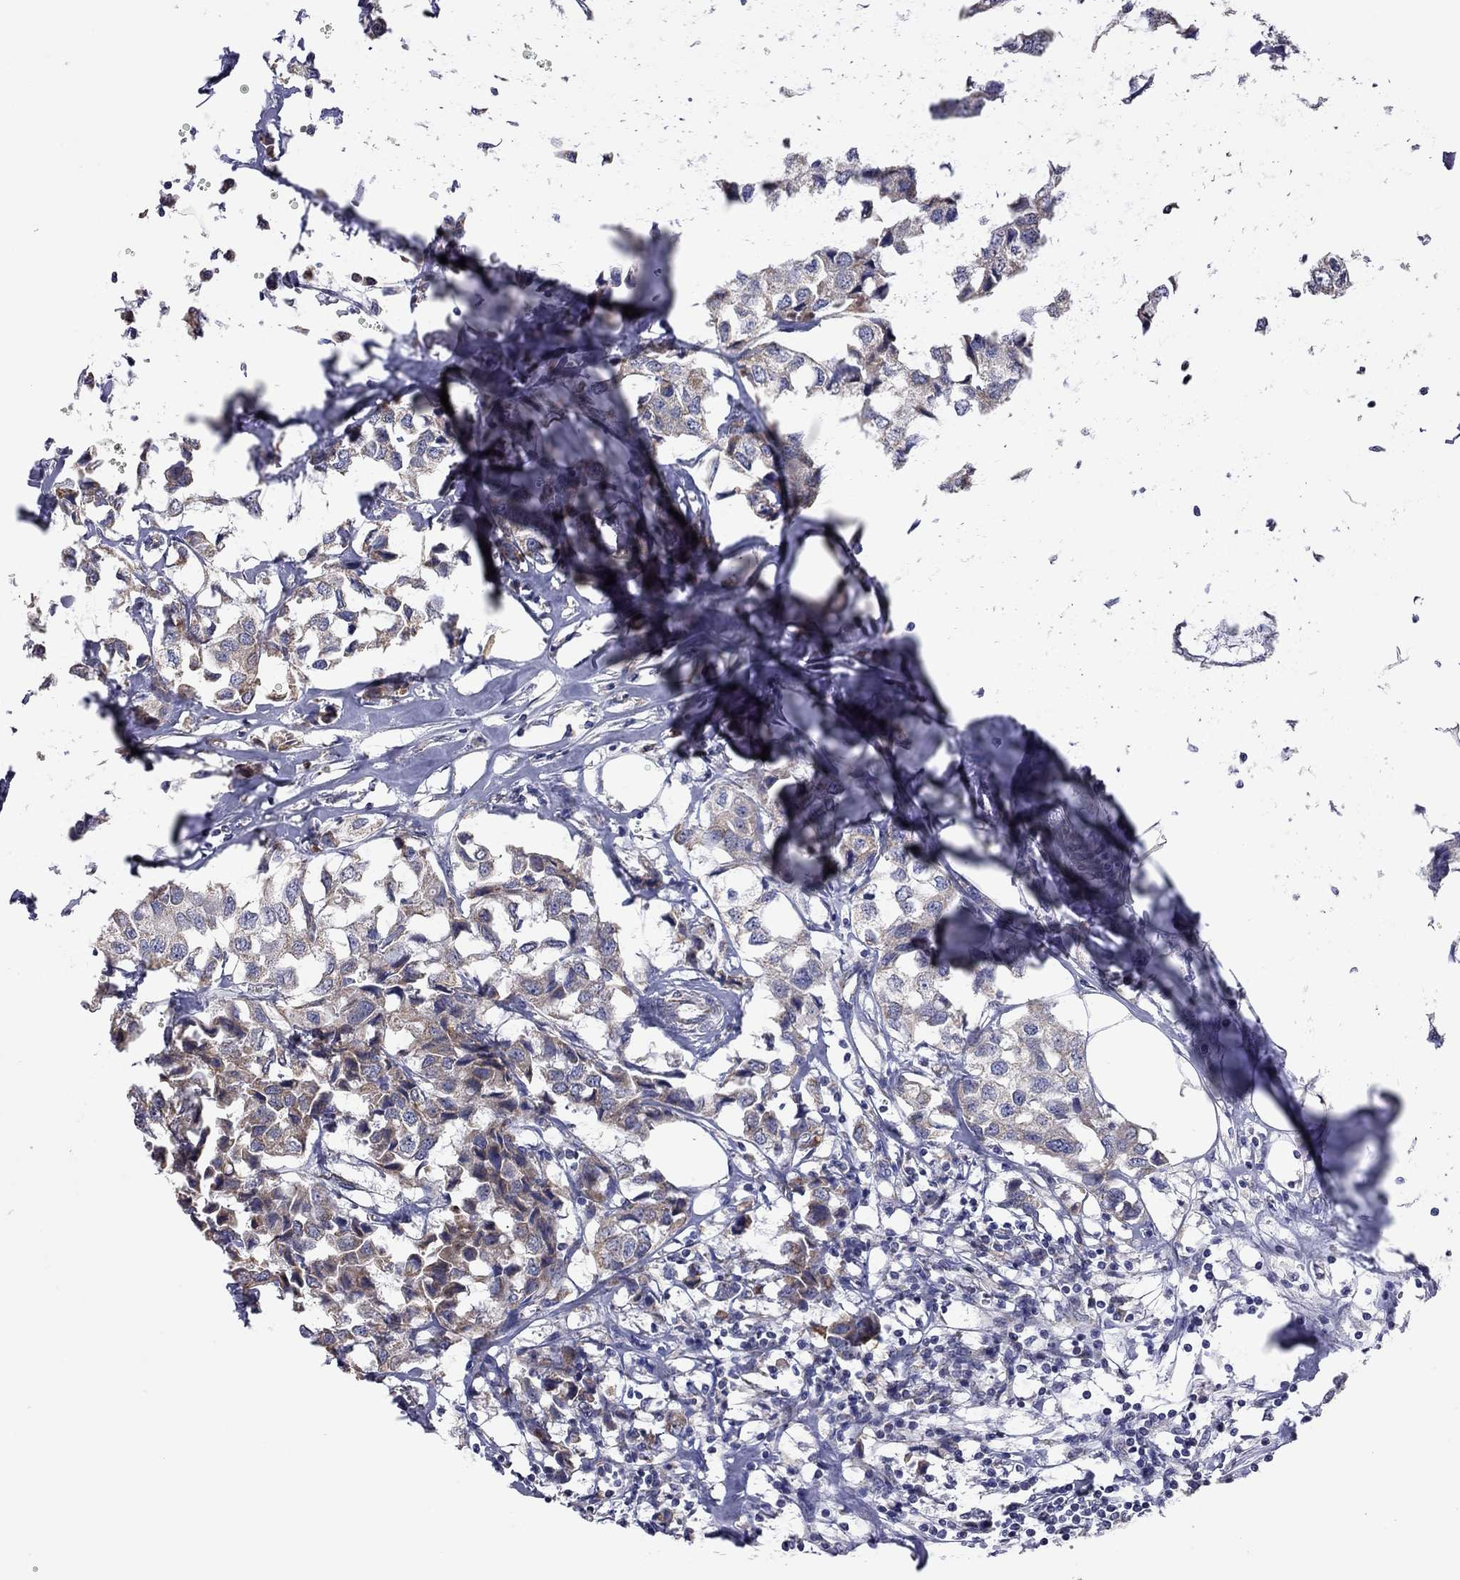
{"staining": {"intensity": "moderate", "quantity": ">75%", "location": "cytoplasmic/membranous"}, "tissue": "breast cancer", "cell_type": "Tumor cells", "image_type": "cancer", "snomed": [{"axis": "morphology", "description": "Duct carcinoma"}, {"axis": "topography", "description": "Breast"}], "caption": "Protein expression analysis of breast cancer (invasive ductal carcinoma) demonstrates moderate cytoplasmic/membranous expression in approximately >75% of tumor cells.", "gene": "NDUFB1", "patient": {"sex": "female", "age": 80}}